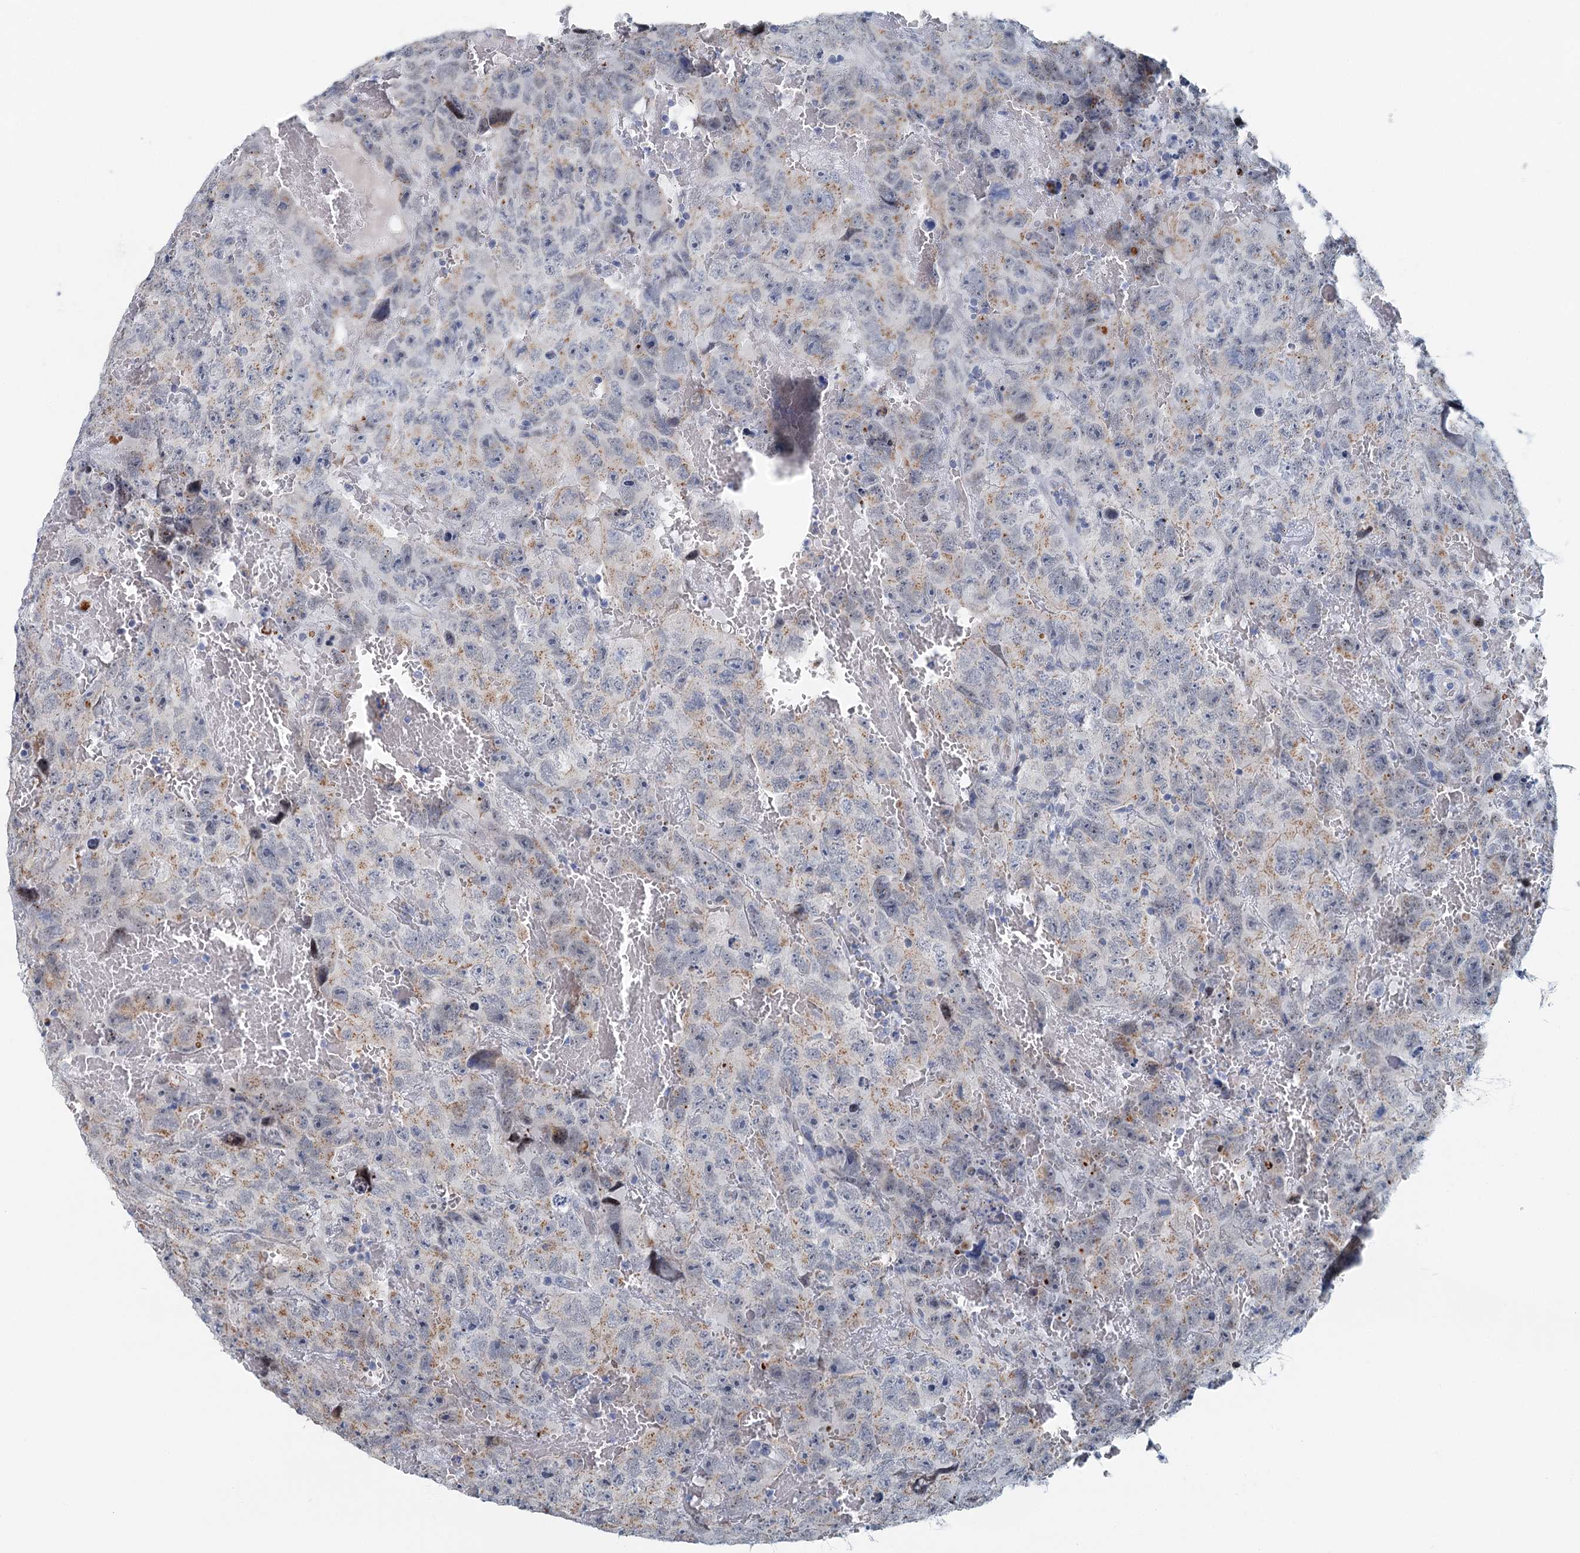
{"staining": {"intensity": "moderate", "quantity": "<25%", "location": "cytoplasmic/membranous"}, "tissue": "testis cancer", "cell_type": "Tumor cells", "image_type": "cancer", "snomed": [{"axis": "morphology", "description": "Carcinoma, Embryonal, NOS"}, {"axis": "topography", "description": "Testis"}], "caption": "A high-resolution micrograph shows IHC staining of embryonal carcinoma (testis), which demonstrates moderate cytoplasmic/membranous positivity in about <25% of tumor cells.", "gene": "ZNF527", "patient": {"sex": "male", "age": 45}}